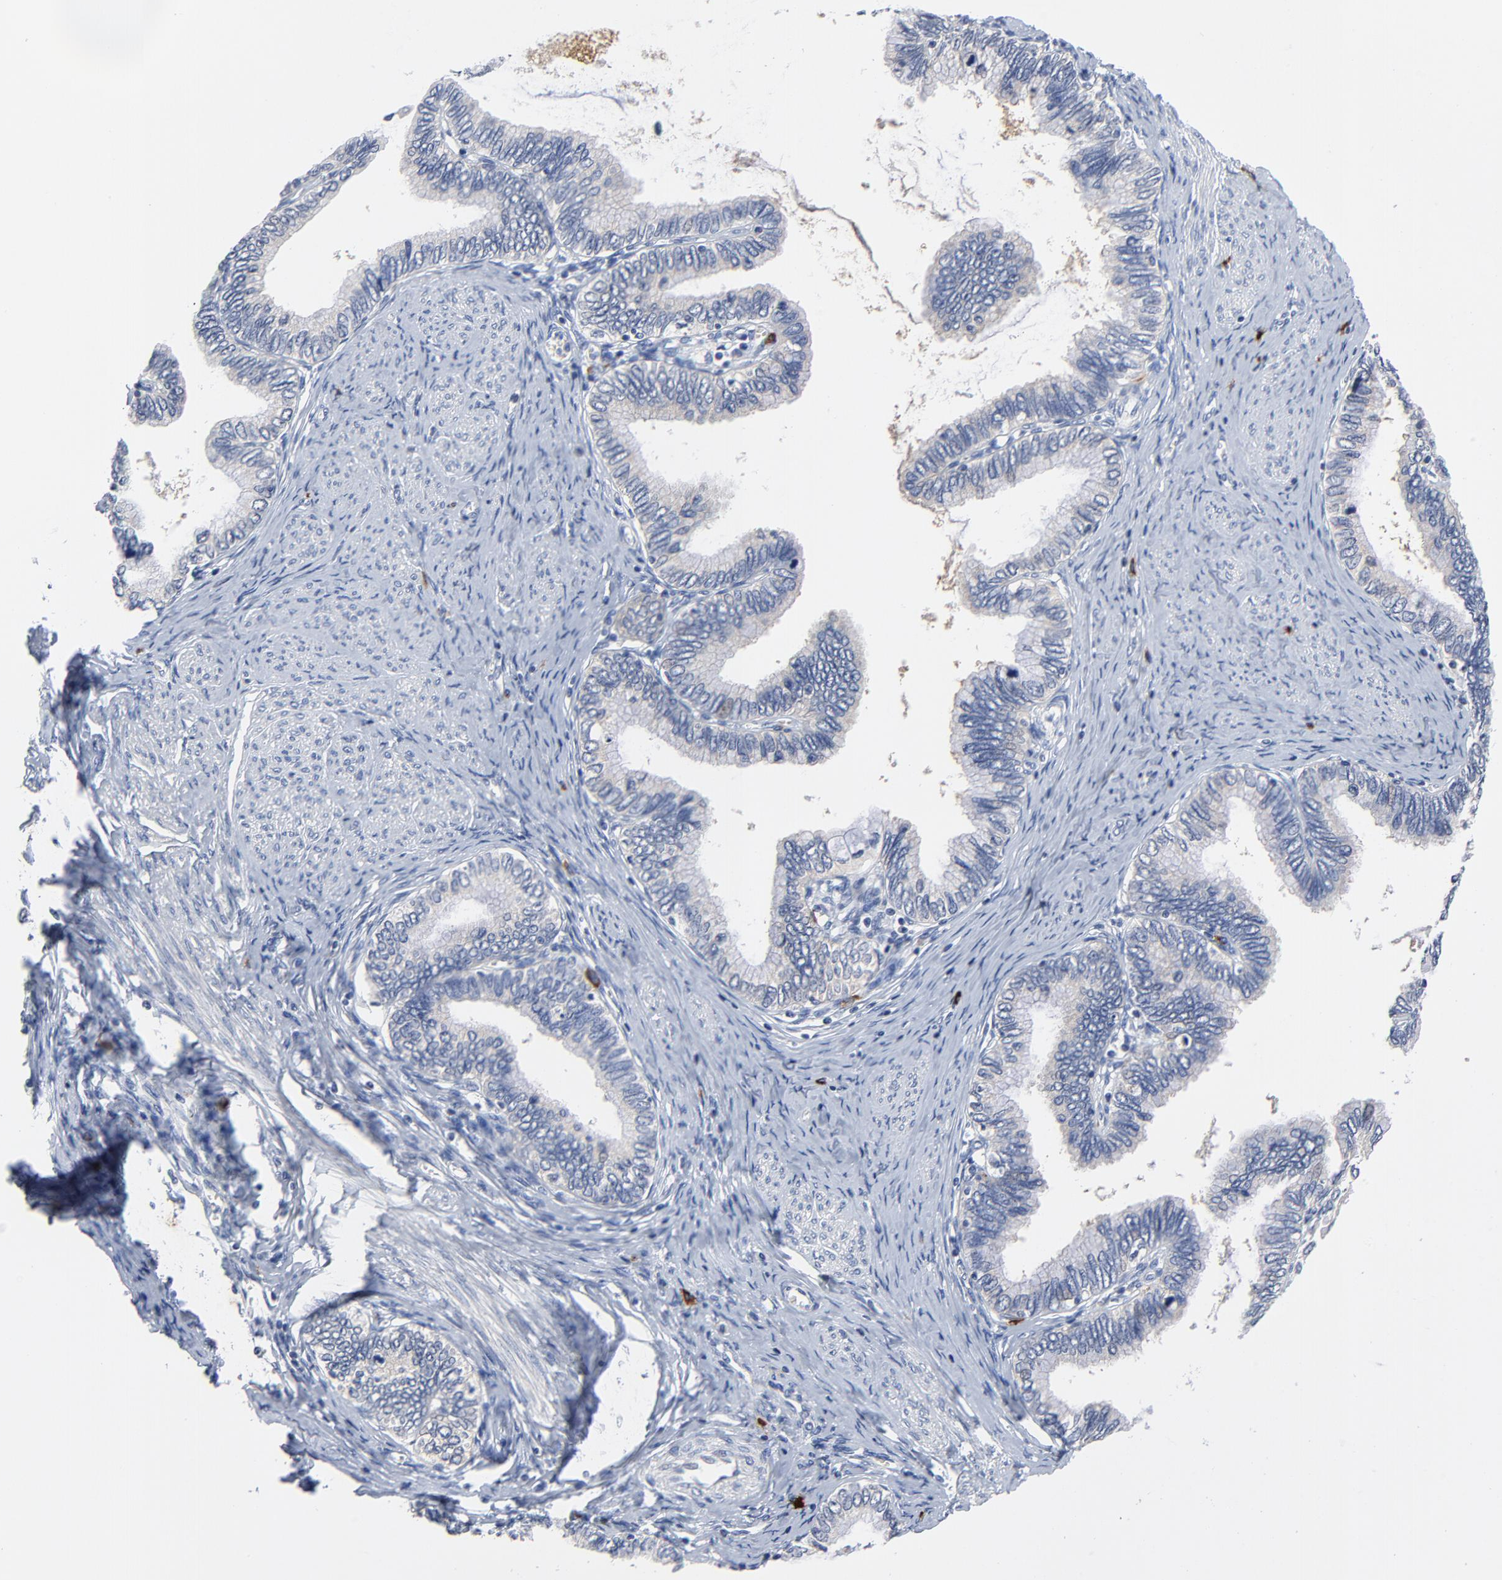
{"staining": {"intensity": "negative", "quantity": "none", "location": "none"}, "tissue": "cervical cancer", "cell_type": "Tumor cells", "image_type": "cancer", "snomed": [{"axis": "morphology", "description": "Adenocarcinoma, NOS"}, {"axis": "topography", "description": "Cervix"}], "caption": "Tumor cells show no significant positivity in cervical adenocarcinoma.", "gene": "FBXL5", "patient": {"sex": "female", "age": 49}}